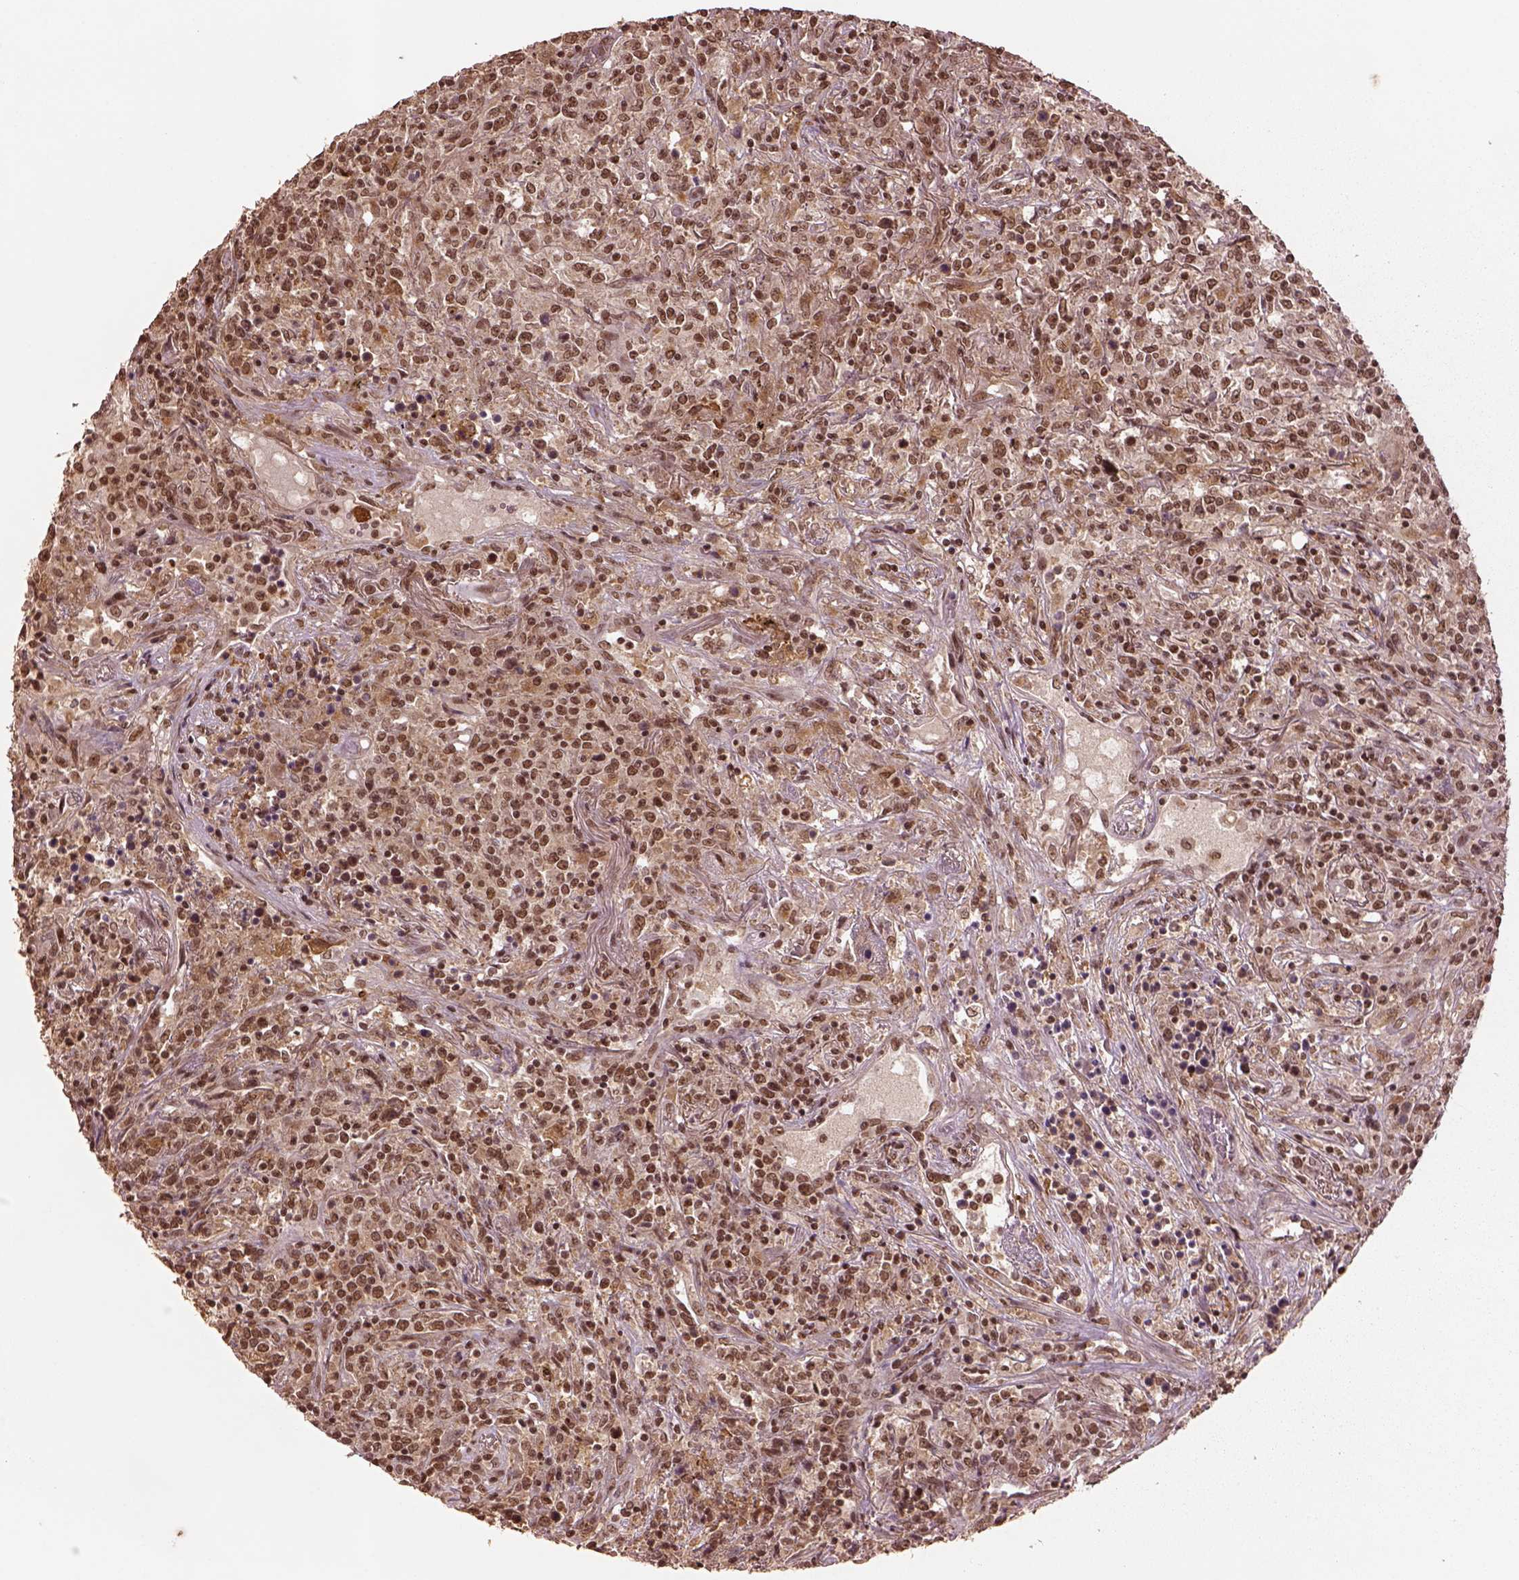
{"staining": {"intensity": "moderate", "quantity": ">75%", "location": "nuclear"}, "tissue": "lymphoma", "cell_type": "Tumor cells", "image_type": "cancer", "snomed": [{"axis": "morphology", "description": "Malignant lymphoma, non-Hodgkin's type, High grade"}, {"axis": "topography", "description": "Lung"}], "caption": "Lymphoma stained for a protein (brown) shows moderate nuclear positive expression in about >75% of tumor cells.", "gene": "BRD9", "patient": {"sex": "male", "age": 79}}